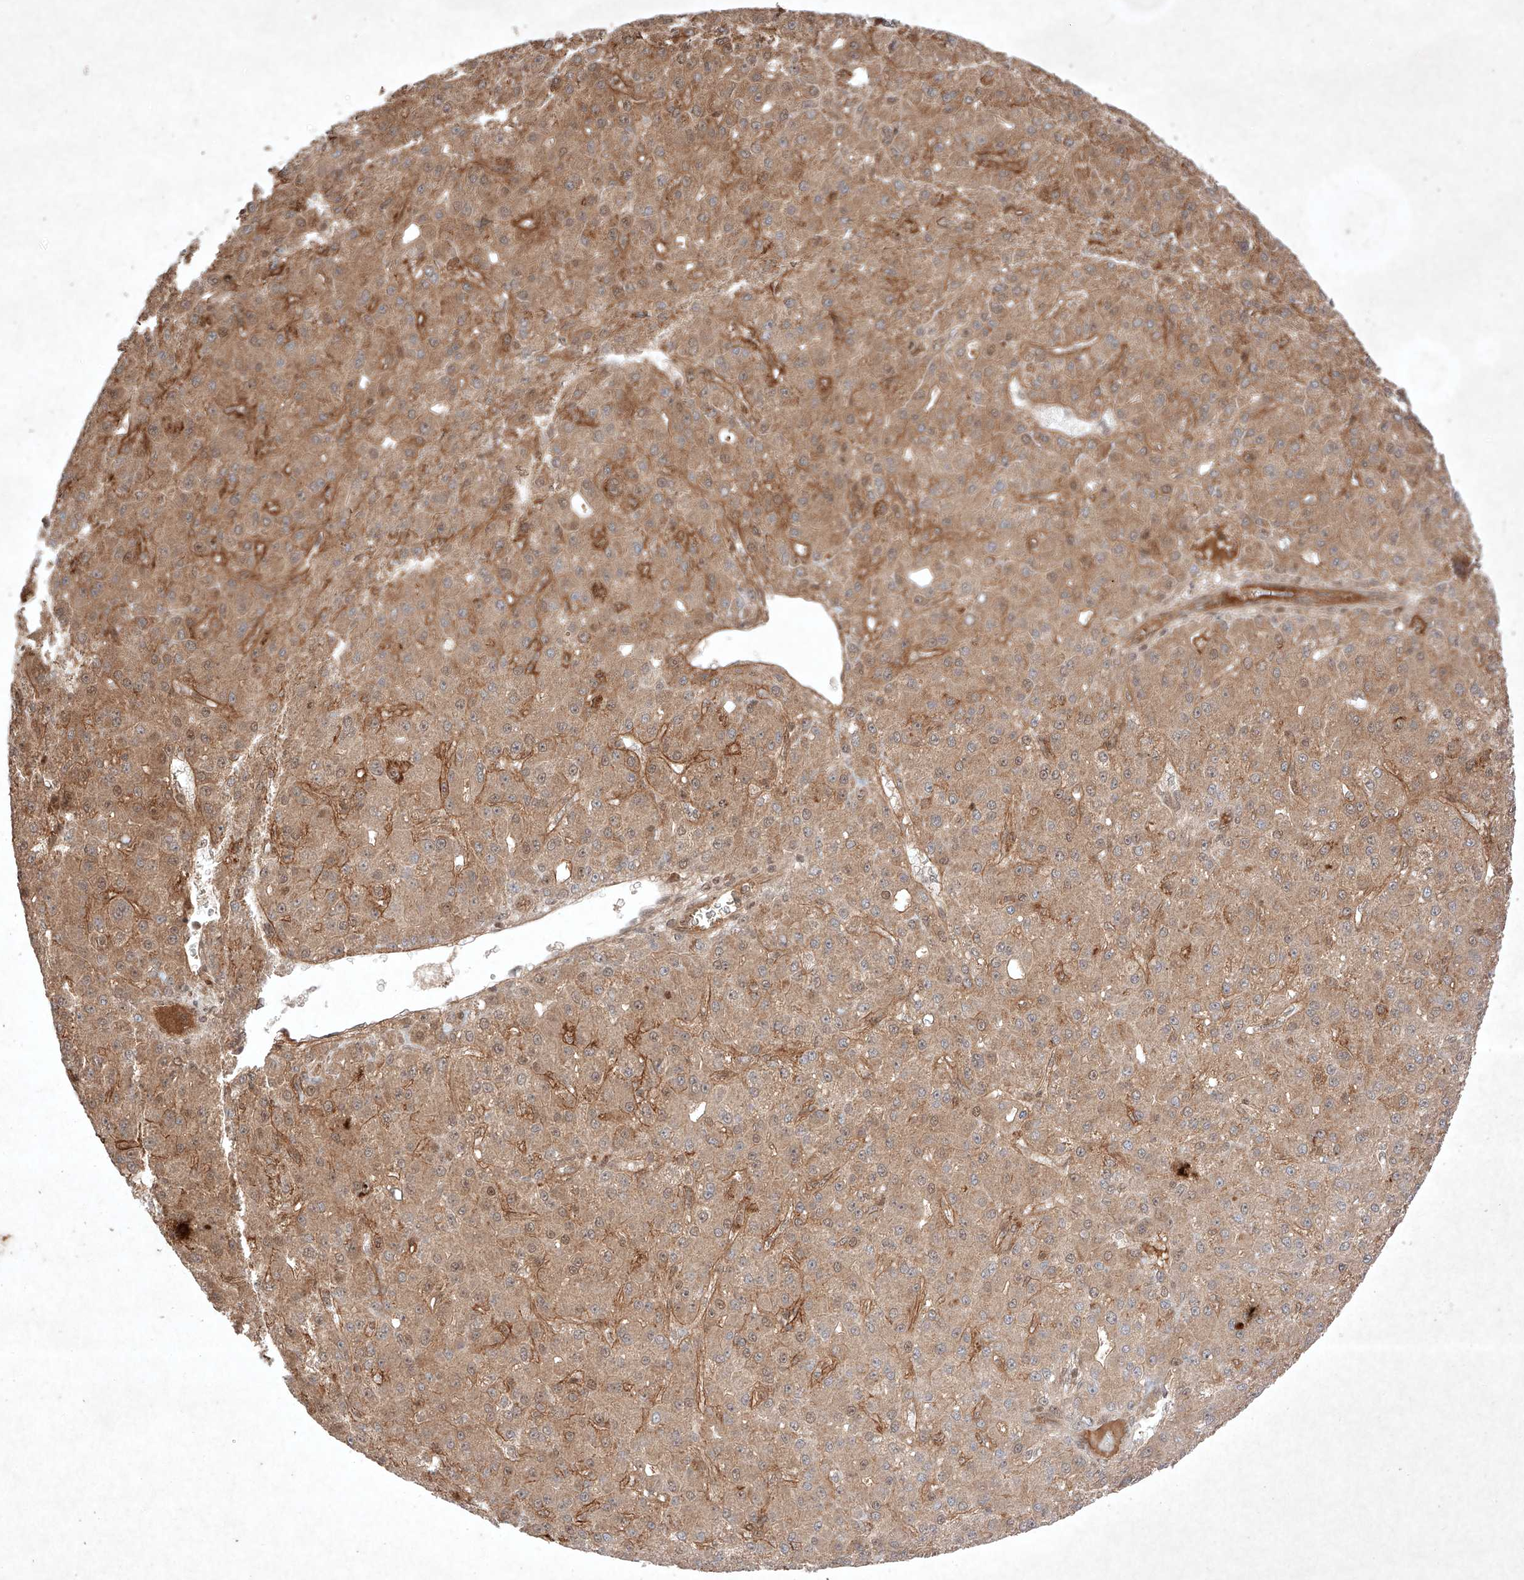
{"staining": {"intensity": "moderate", "quantity": ">75%", "location": "cytoplasmic/membranous"}, "tissue": "liver cancer", "cell_type": "Tumor cells", "image_type": "cancer", "snomed": [{"axis": "morphology", "description": "Carcinoma, Hepatocellular, NOS"}, {"axis": "topography", "description": "Liver"}], "caption": "Protein staining shows moderate cytoplasmic/membranous staining in approximately >75% of tumor cells in hepatocellular carcinoma (liver).", "gene": "RNF31", "patient": {"sex": "male", "age": 67}}